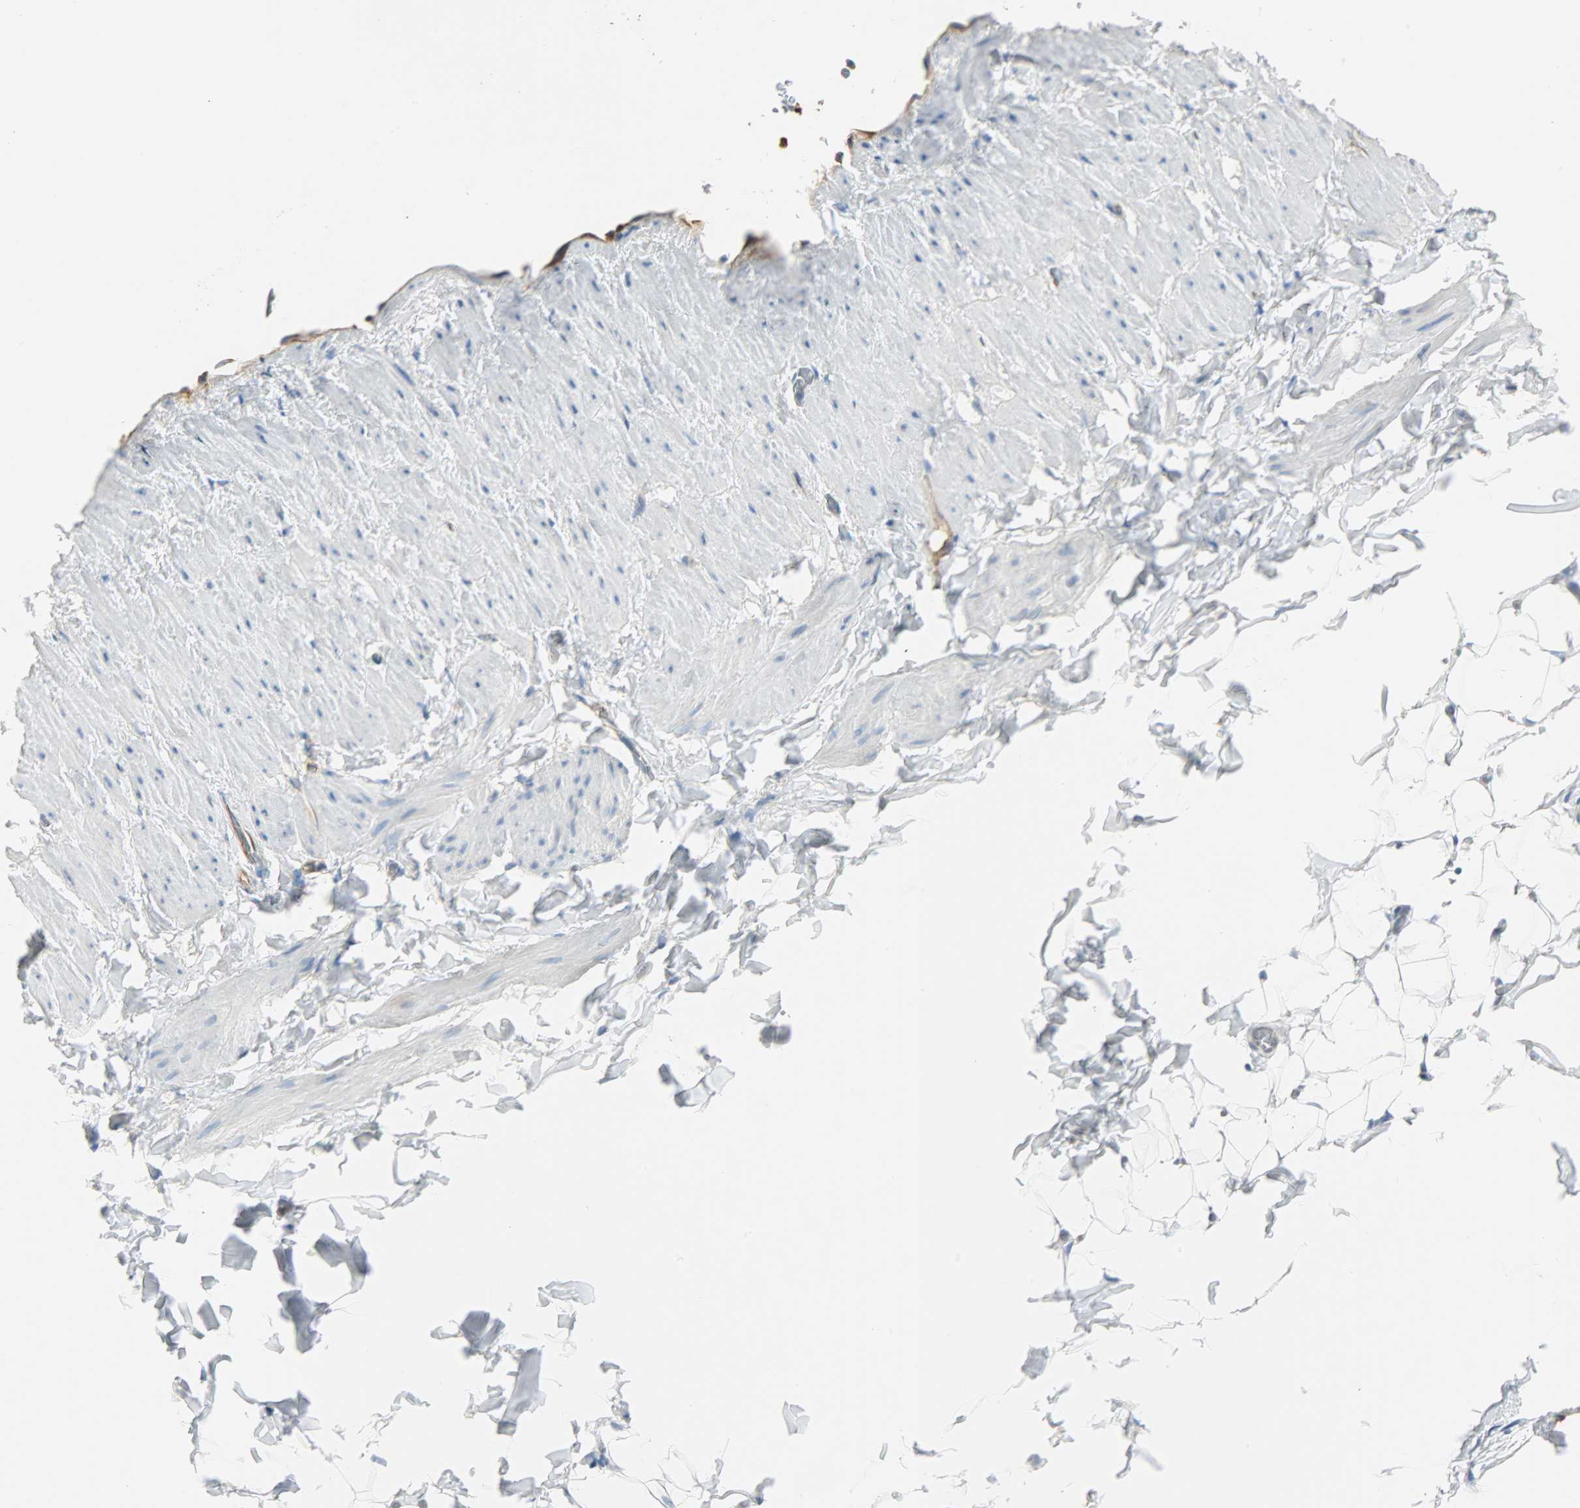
{"staining": {"intensity": "negative", "quantity": "none", "location": "none"}, "tissue": "adipose tissue", "cell_type": "Adipocytes", "image_type": "normal", "snomed": [{"axis": "morphology", "description": "Normal tissue, NOS"}, {"axis": "topography", "description": "Soft tissue"}], "caption": "Photomicrograph shows no significant protein staining in adipocytes of normal adipose tissue.", "gene": "WARS1", "patient": {"sex": "male", "age": 26}}